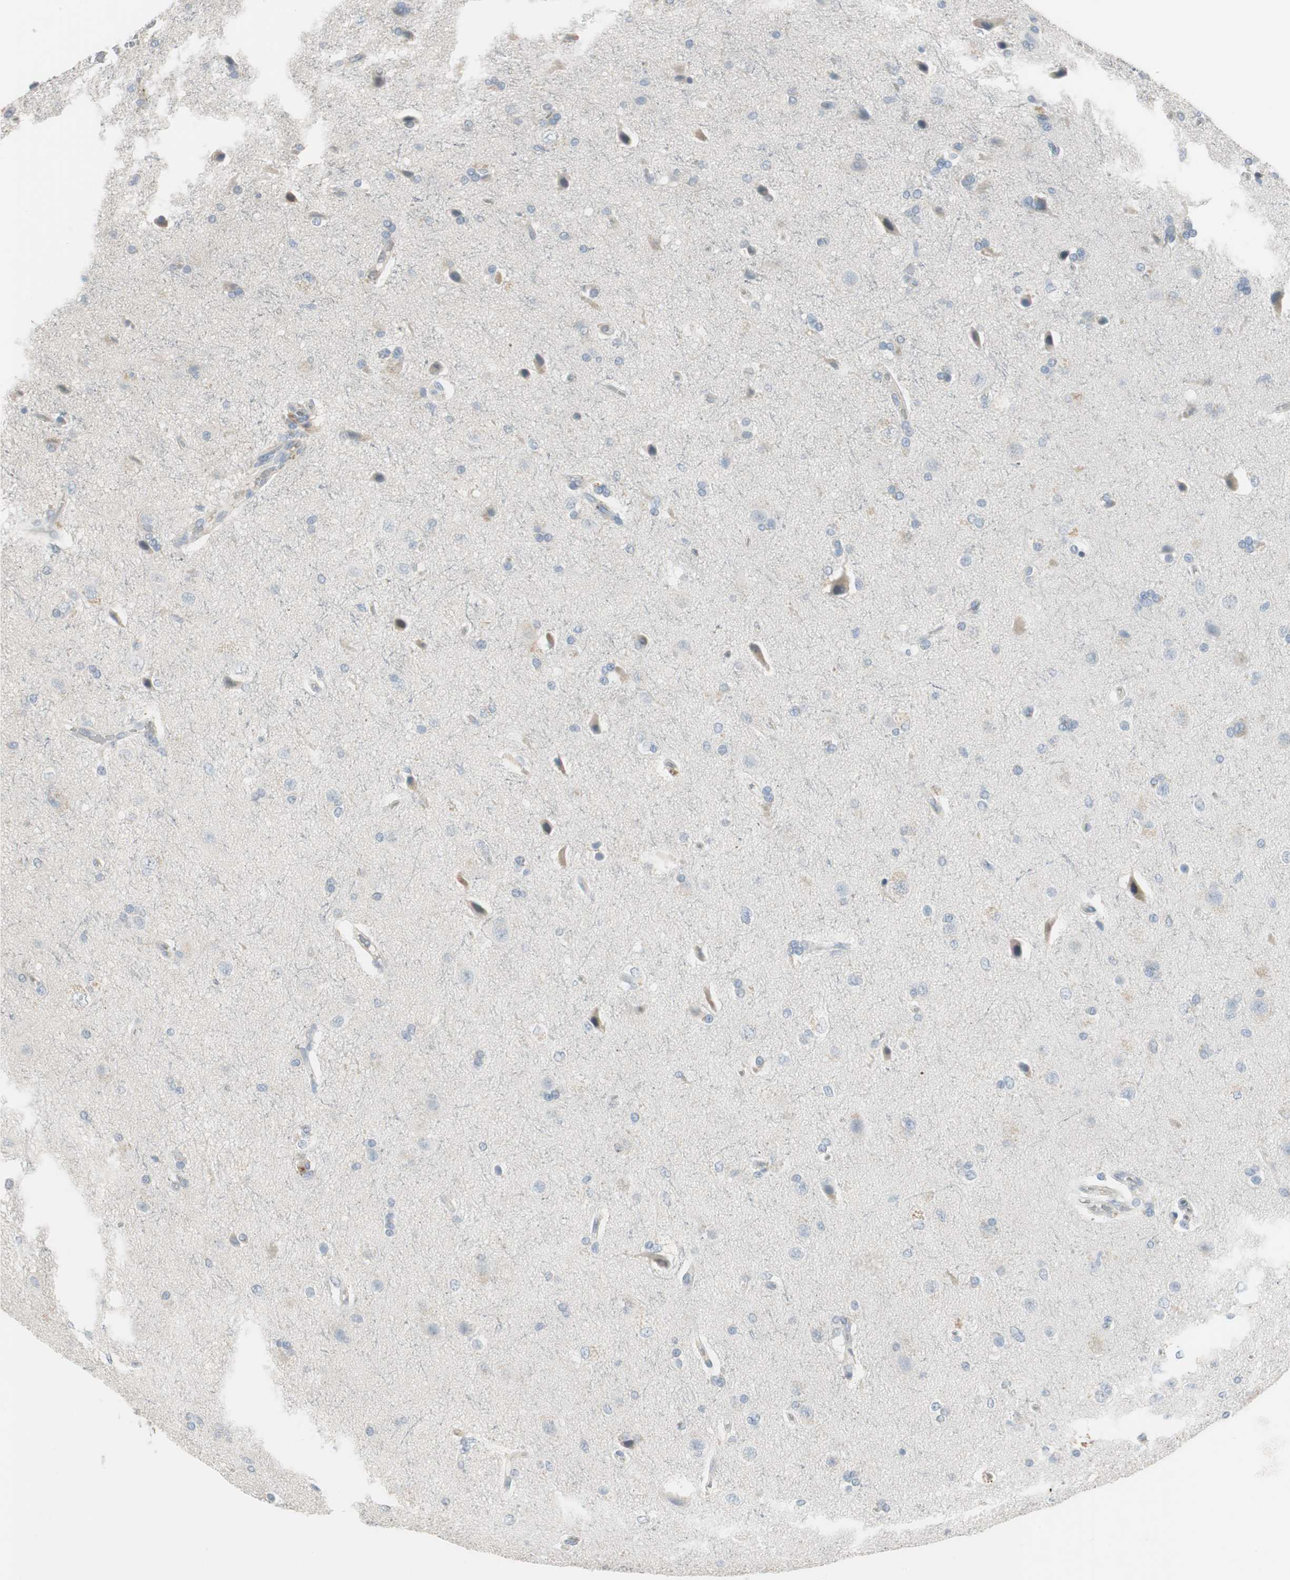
{"staining": {"intensity": "weak", "quantity": "<25%", "location": "cytoplasmic/membranous"}, "tissue": "glioma", "cell_type": "Tumor cells", "image_type": "cancer", "snomed": [{"axis": "morphology", "description": "Glioma, malignant, High grade"}, {"axis": "topography", "description": "Brain"}], "caption": "DAB (3,3'-diaminobenzidine) immunohistochemical staining of glioma shows no significant staining in tumor cells. Brightfield microscopy of immunohistochemistry stained with DAB (brown) and hematoxylin (blue), captured at high magnification.", "gene": "SPINK4", "patient": {"sex": "male", "age": 71}}